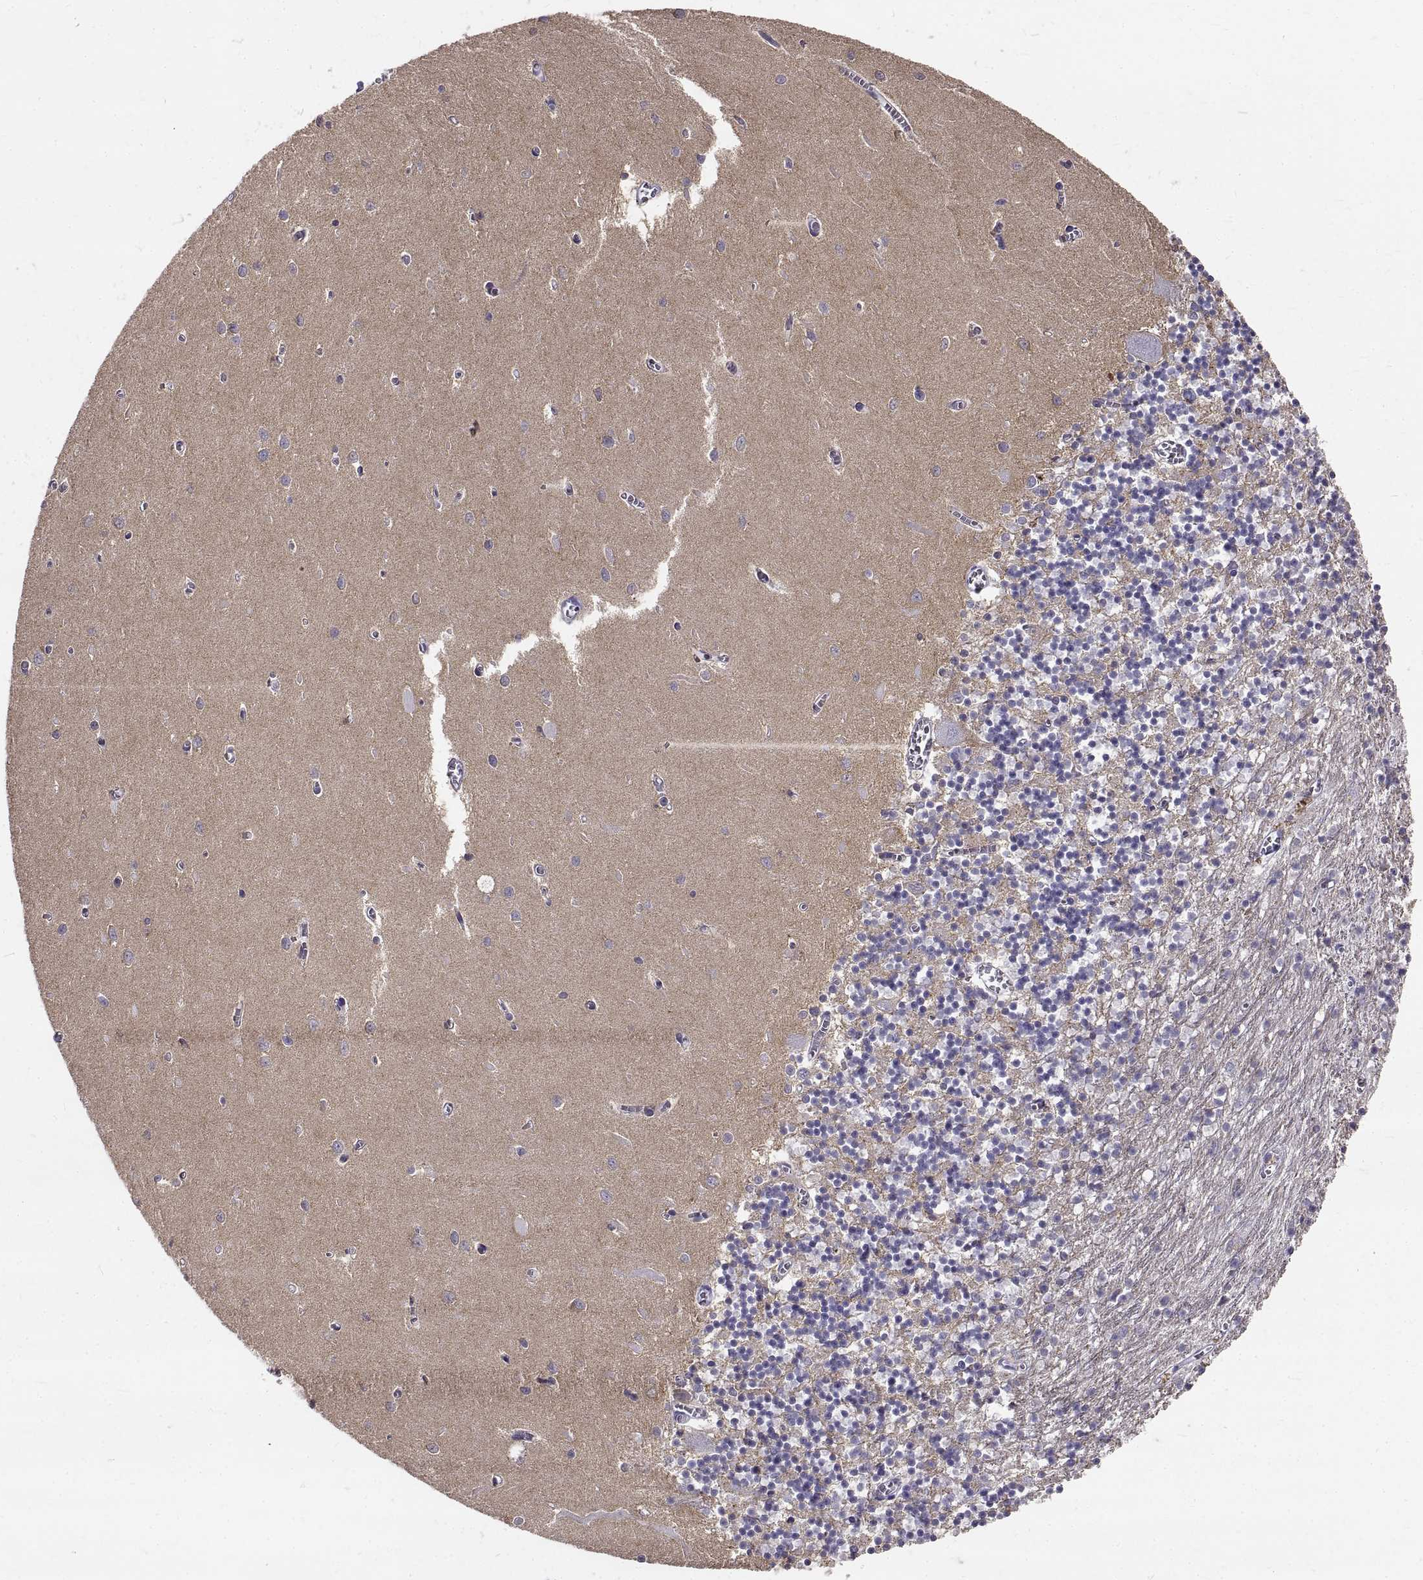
{"staining": {"intensity": "negative", "quantity": "none", "location": "none"}, "tissue": "cerebellum", "cell_type": "Cells in granular layer", "image_type": "normal", "snomed": [{"axis": "morphology", "description": "Normal tissue, NOS"}, {"axis": "topography", "description": "Cerebellum"}], "caption": "A high-resolution histopathology image shows immunohistochemistry staining of benign cerebellum, which demonstrates no significant expression in cells in granular layer. Brightfield microscopy of IHC stained with DAB (brown) and hematoxylin (blue), captured at high magnification.", "gene": "GNG12", "patient": {"sex": "female", "age": 64}}